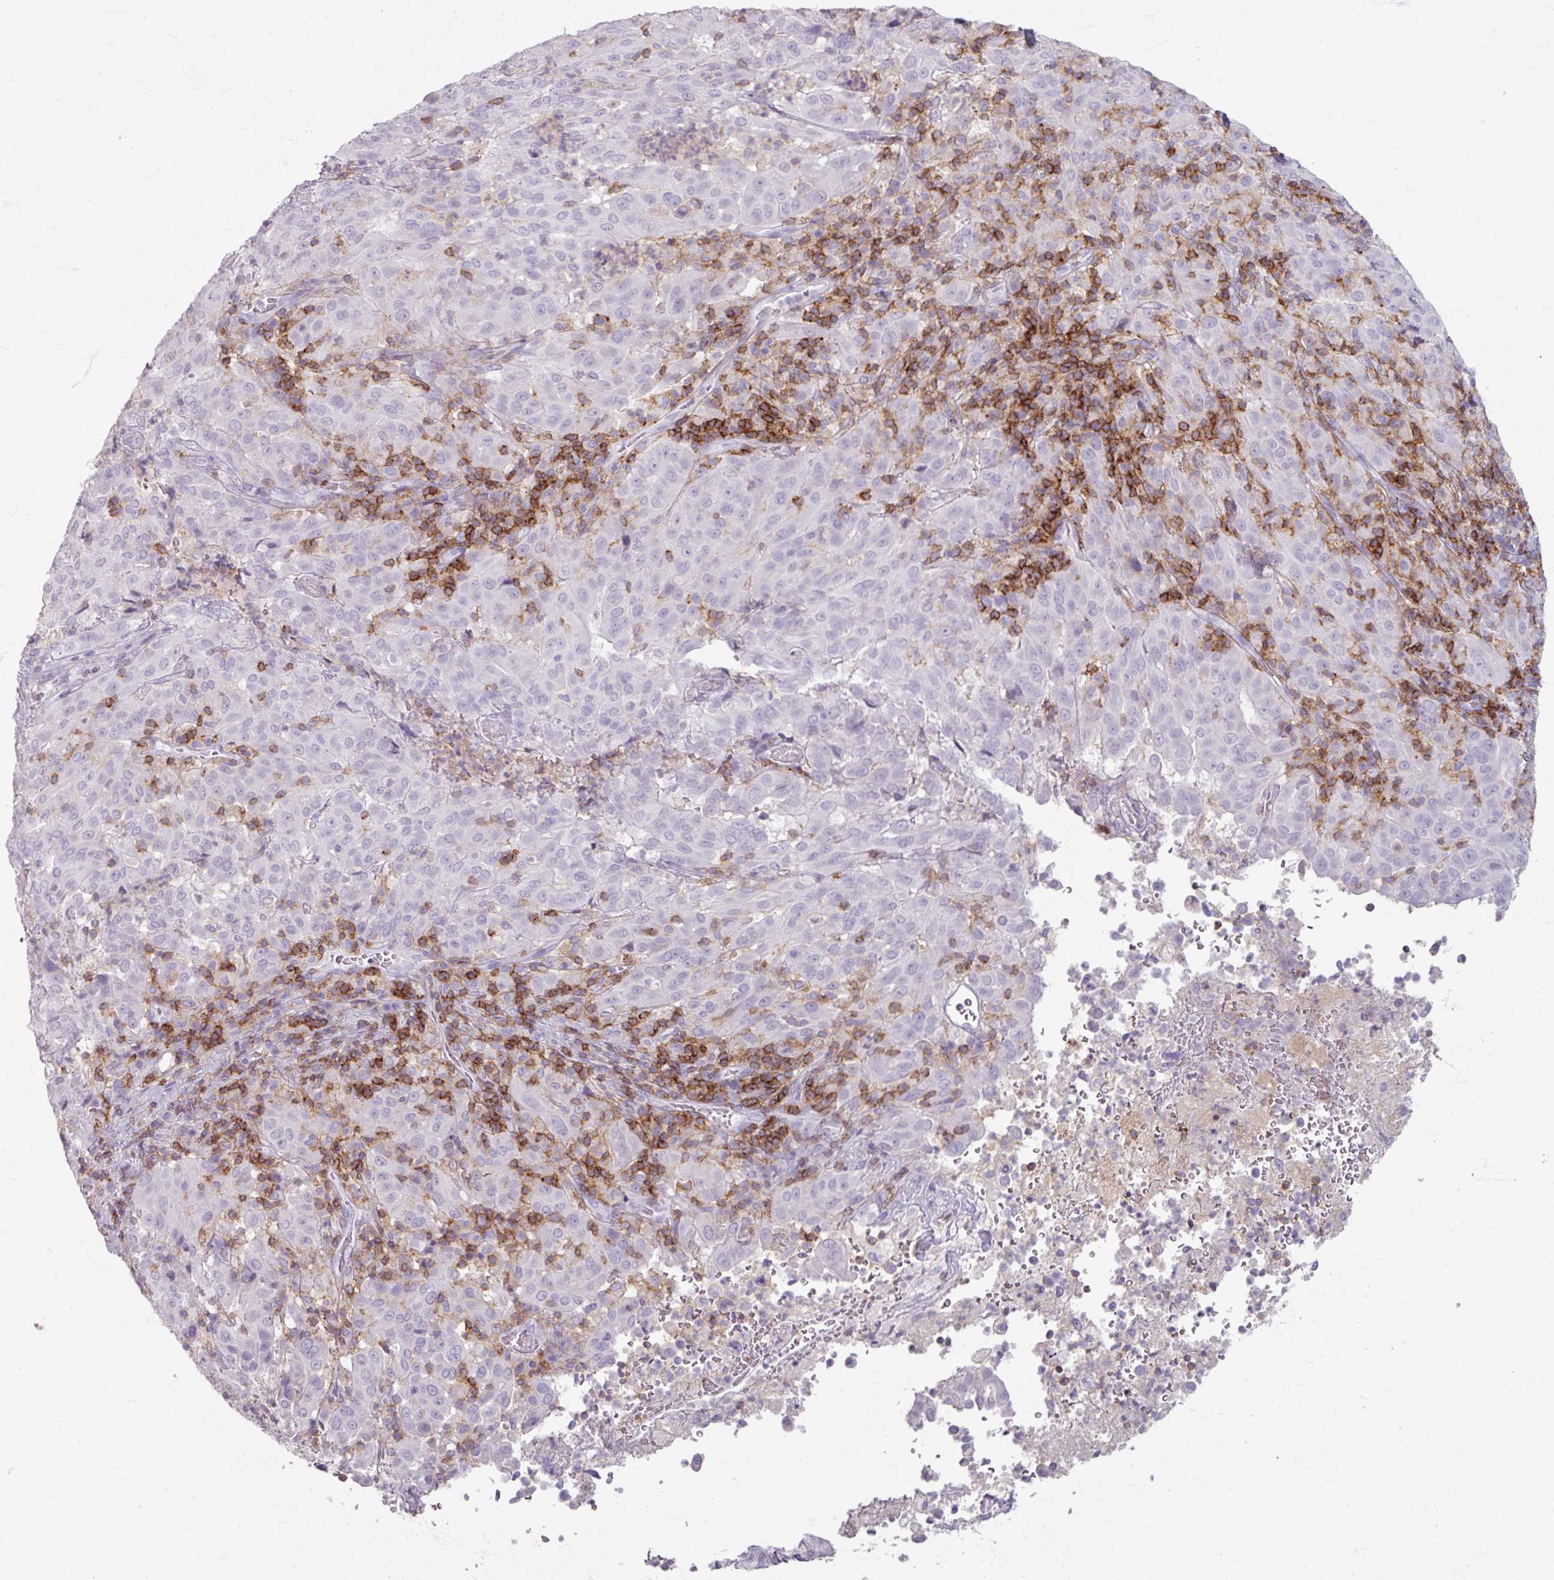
{"staining": {"intensity": "negative", "quantity": "none", "location": "none"}, "tissue": "pancreatic cancer", "cell_type": "Tumor cells", "image_type": "cancer", "snomed": [{"axis": "morphology", "description": "Adenocarcinoma, NOS"}, {"axis": "topography", "description": "Pancreas"}], "caption": "There is no significant expression in tumor cells of pancreatic adenocarcinoma.", "gene": "PTPRC", "patient": {"sex": "male", "age": 63}}